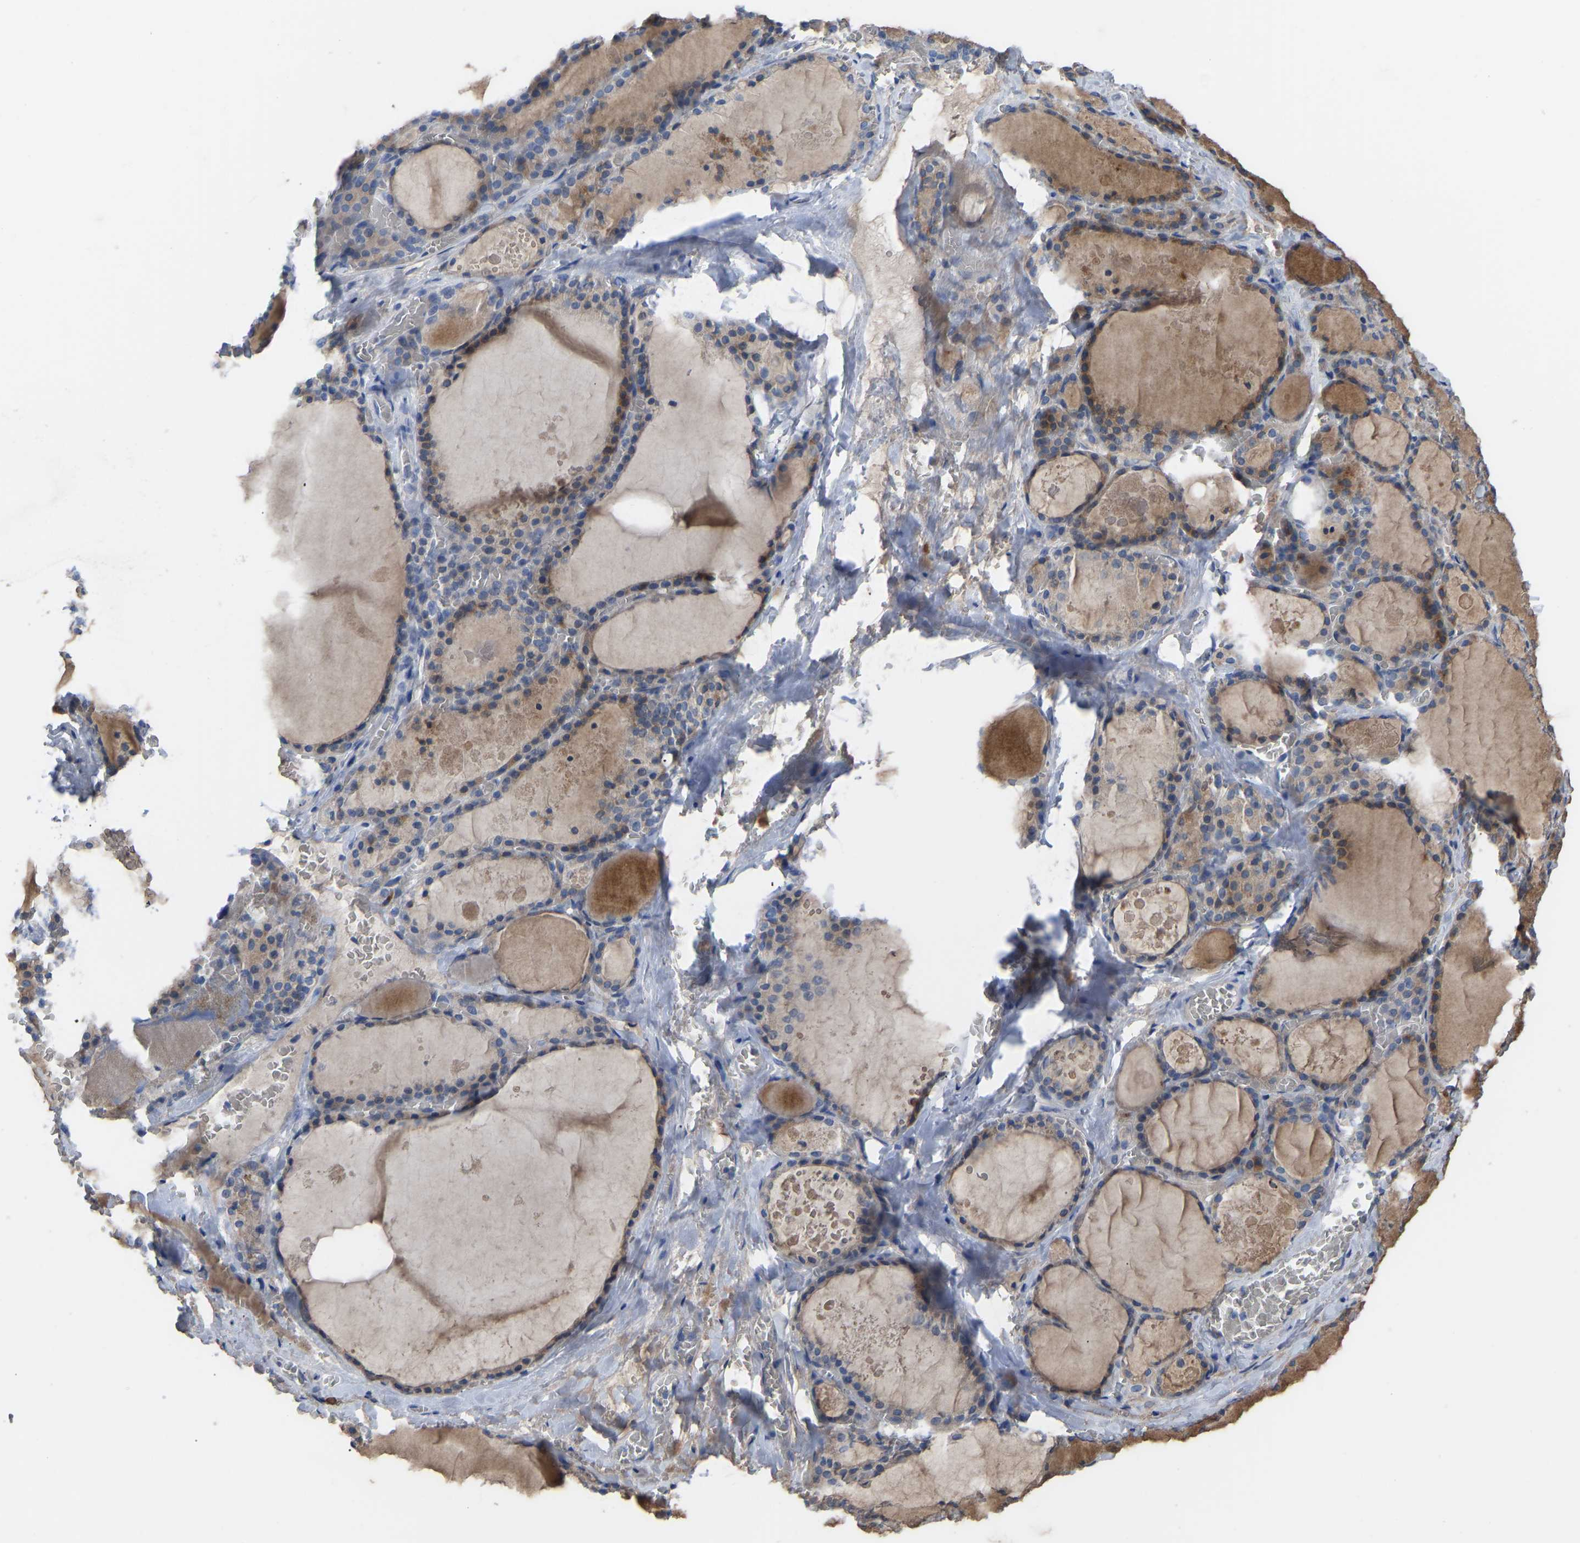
{"staining": {"intensity": "moderate", "quantity": ">75%", "location": "cytoplasmic/membranous"}, "tissue": "thyroid gland", "cell_type": "Glandular cells", "image_type": "normal", "snomed": [{"axis": "morphology", "description": "Normal tissue, NOS"}, {"axis": "topography", "description": "Thyroid gland"}], "caption": "Immunohistochemistry histopathology image of benign human thyroid gland stained for a protein (brown), which shows medium levels of moderate cytoplasmic/membranous positivity in about >75% of glandular cells.", "gene": "OLIG2", "patient": {"sex": "male", "age": 56}}